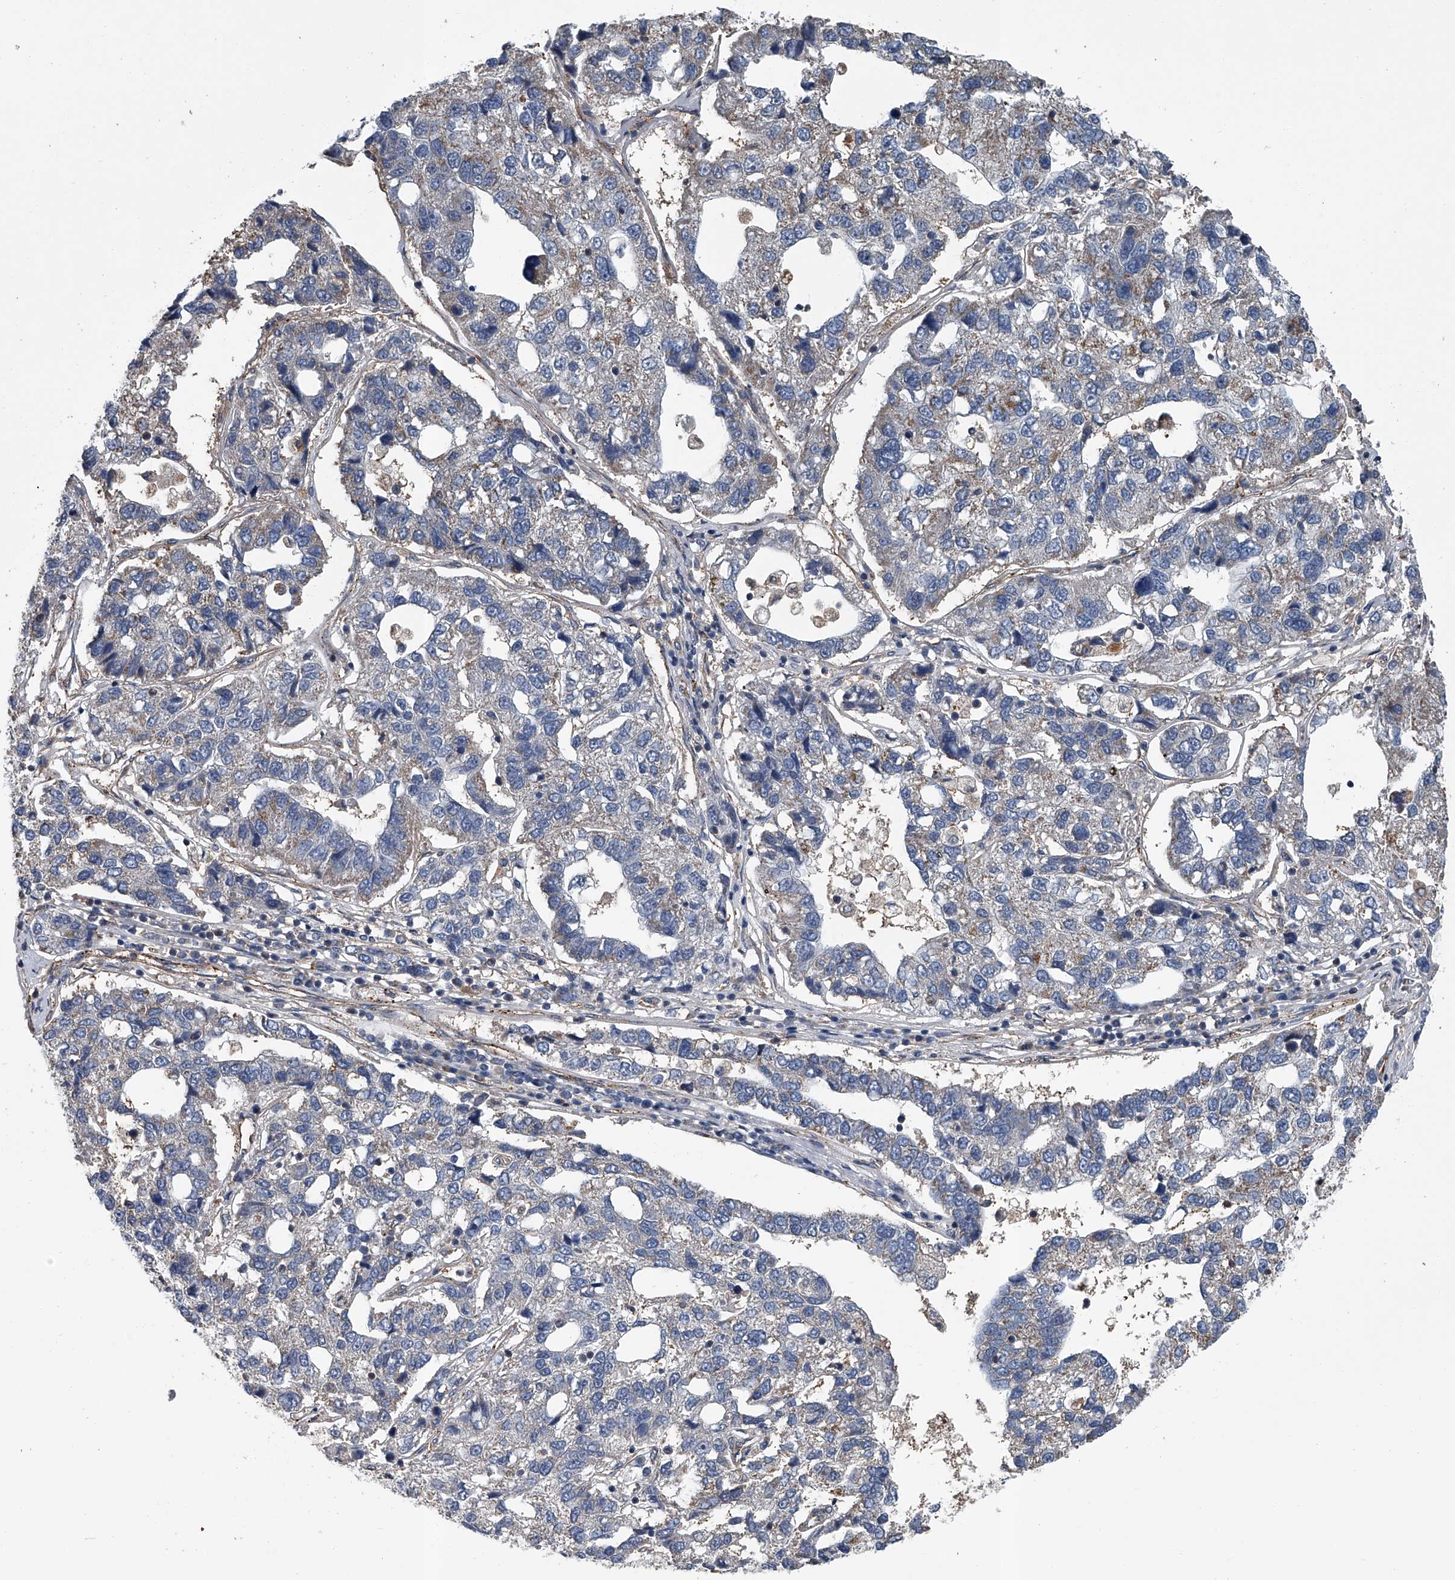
{"staining": {"intensity": "negative", "quantity": "none", "location": "none"}, "tissue": "pancreatic cancer", "cell_type": "Tumor cells", "image_type": "cancer", "snomed": [{"axis": "morphology", "description": "Adenocarcinoma, NOS"}, {"axis": "topography", "description": "Pancreas"}], "caption": "An IHC histopathology image of pancreatic cancer (adenocarcinoma) is shown. There is no staining in tumor cells of pancreatic cancer (adenocarcinoma).", "gene": "LDLRAD2", "patient": {"sex": "female", "age": 61}}